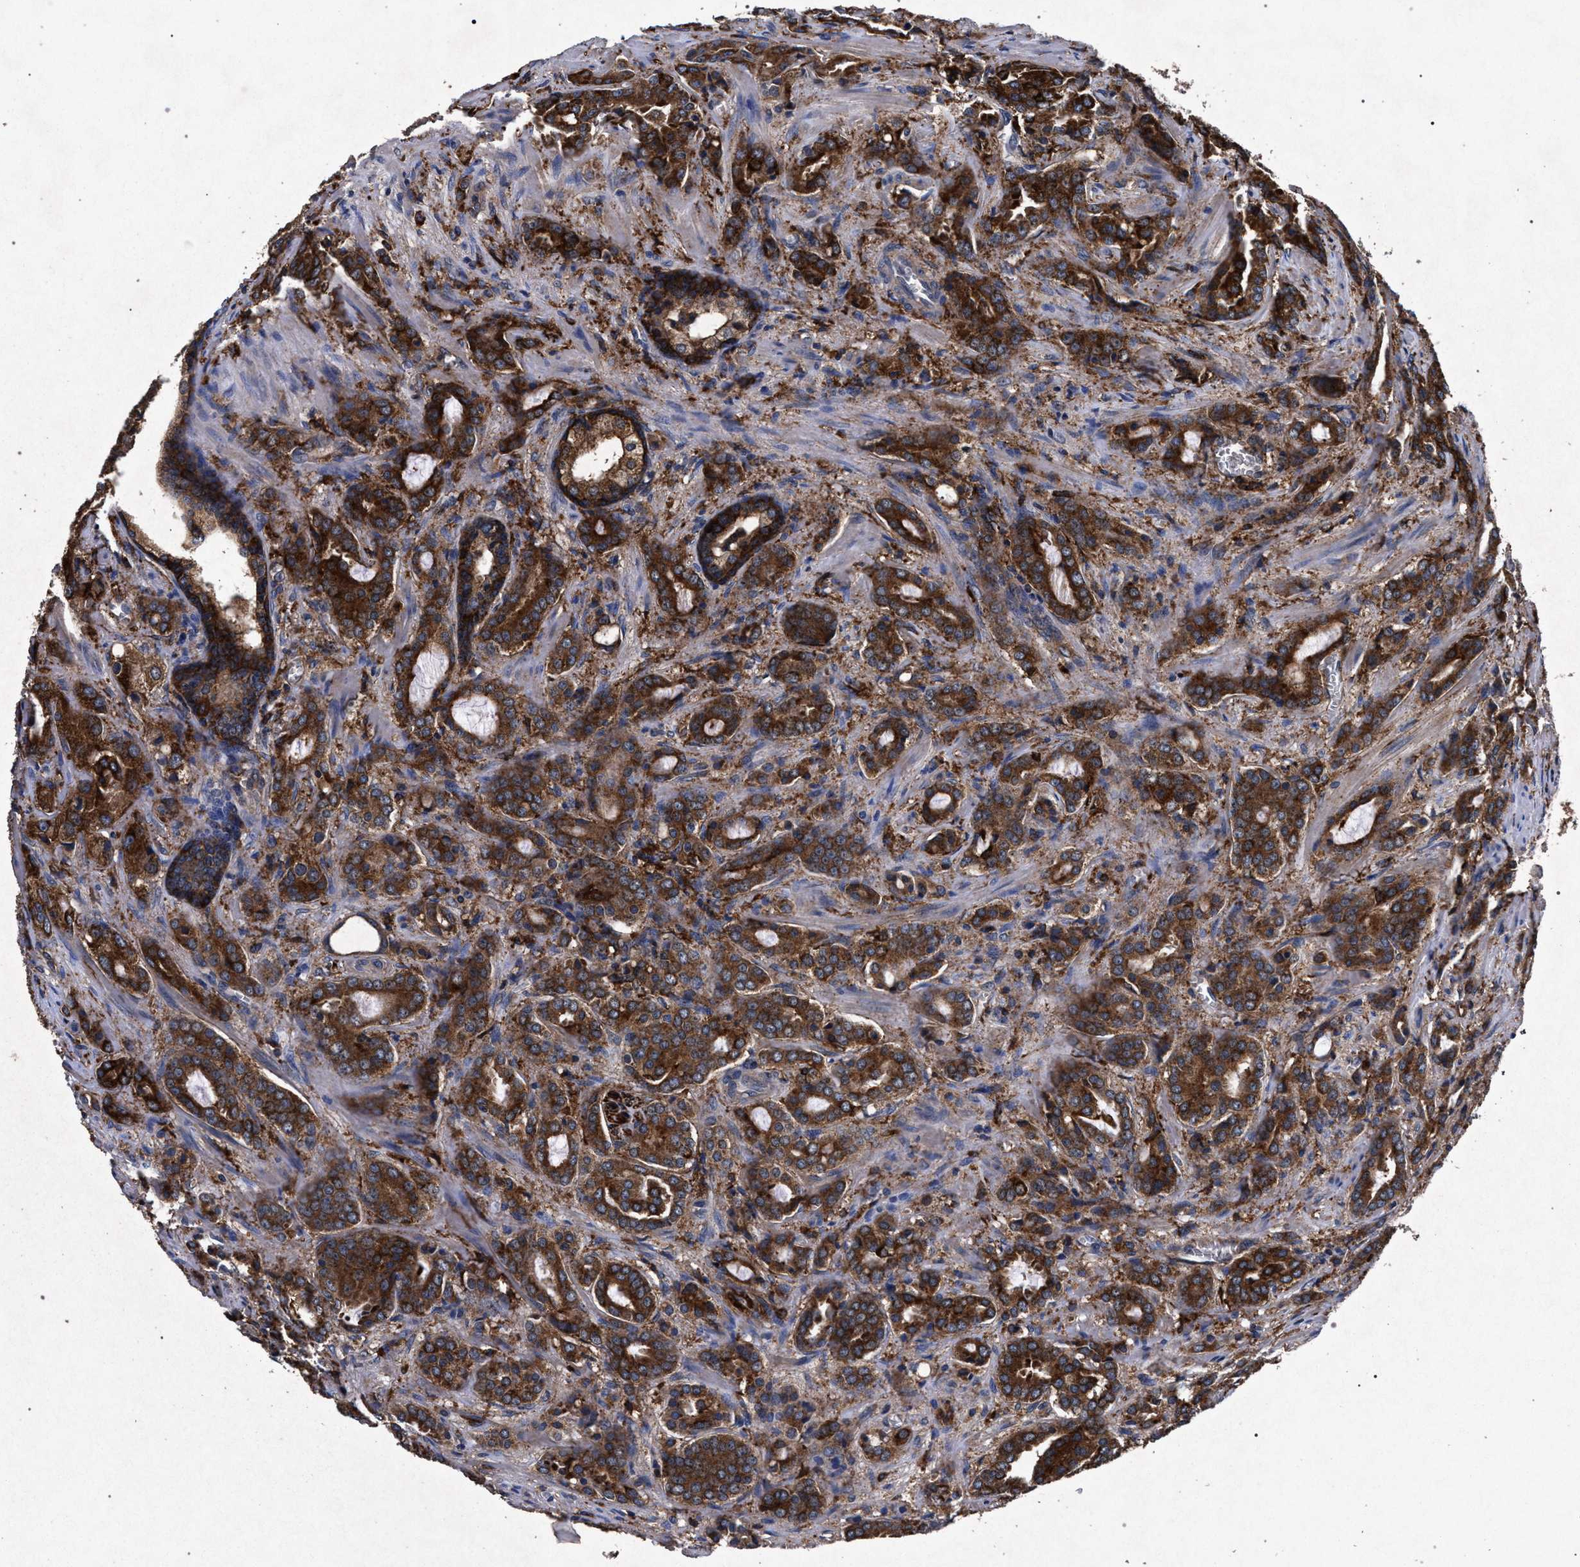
{"staining": {"intensity": "strong", "quantity": ">75%", "location": "cytoplasmic/membranous"}, "tissue": "prostate cancer", "cell_type": "Tumor cells", "image_type": "cancer", "snomed": [{"axis": "morphology", "description": "Adenocarcinoma, High grade"}, {"axis": "topography", "description": "Prostate"}], "caption": "Adenocarcinoma (high-grade) (prostate) stained with DAB (3,3'-diaminobenzidine) IHC reveals high levels of strong cytoplasmic/membranous positivity in about >75% of tumor cells. (DAB IHC, brown staining for protein, blue staining for nuclei).", "gene": "MARCKS", "patient": {"sex": "male", "age": 64}}